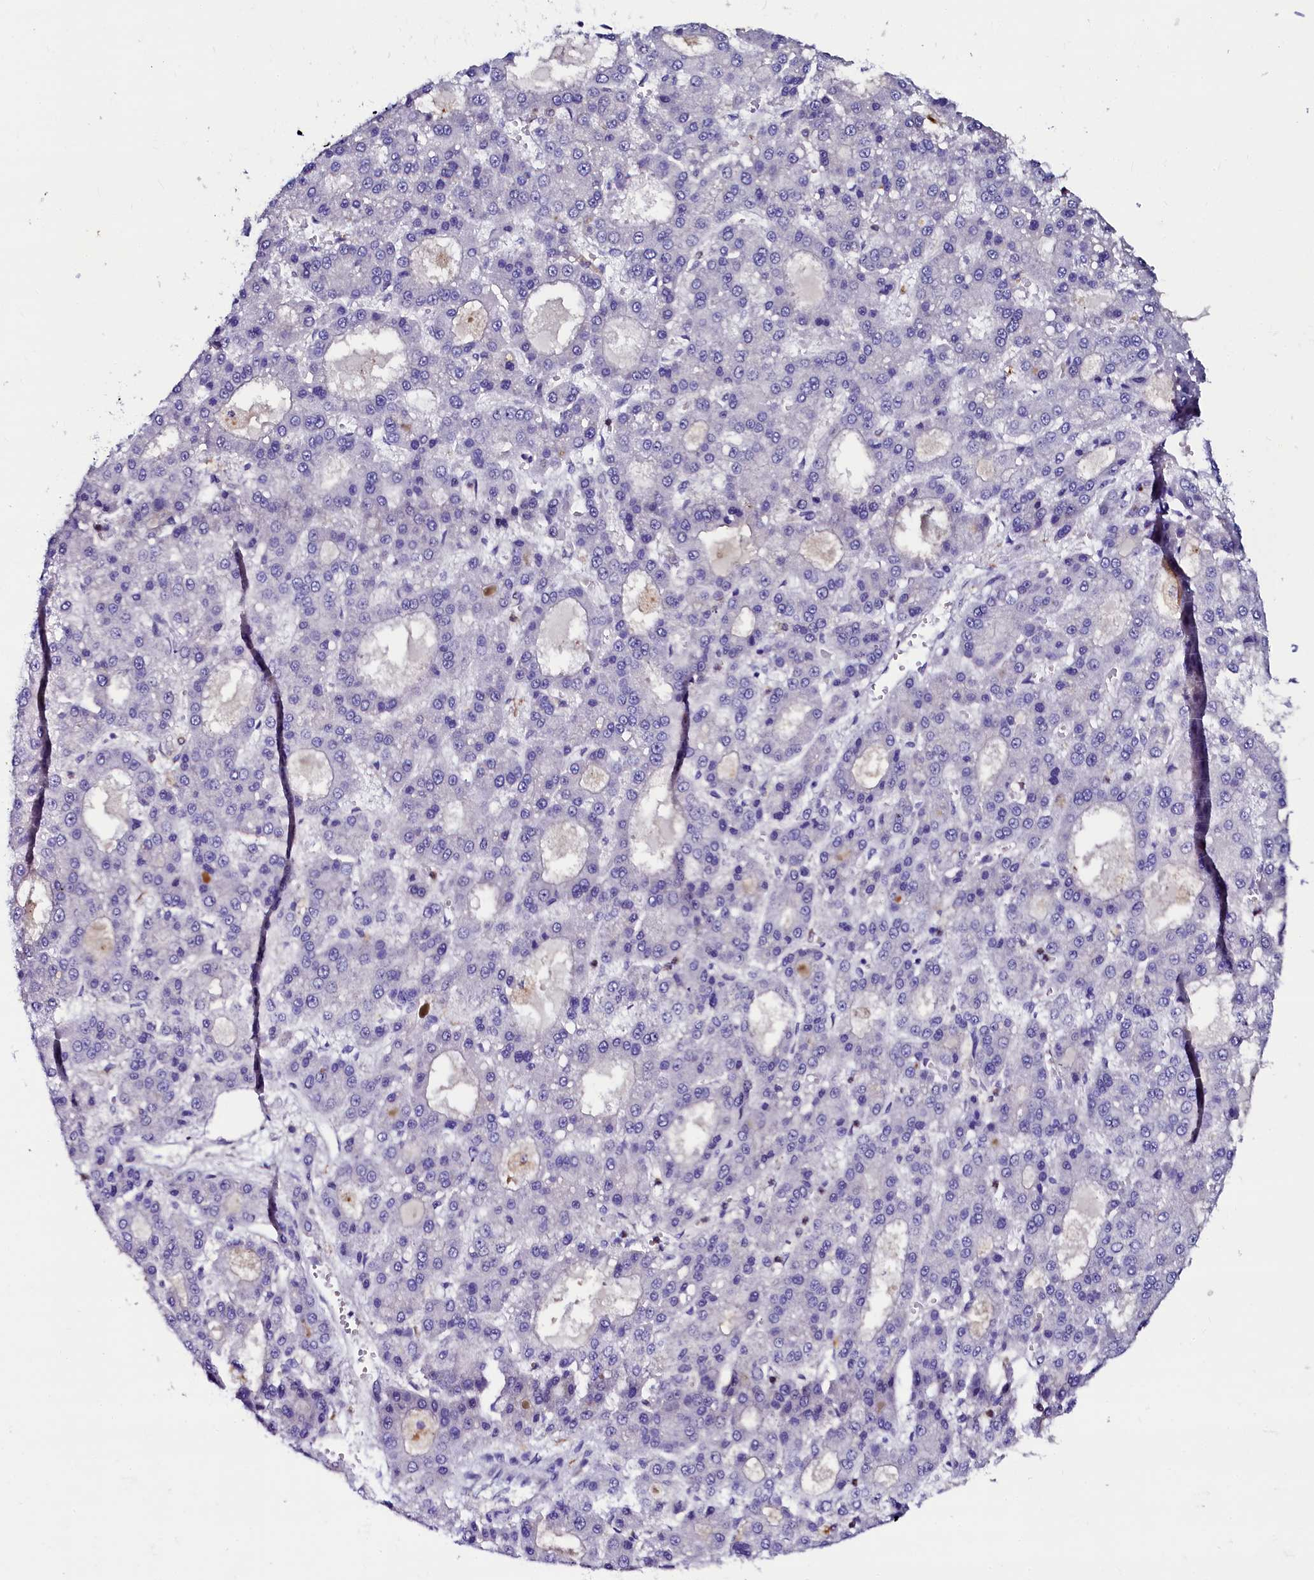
{"staining": {"intensity": "negative", "quantity": "none", "location": "none"}, "tissue": "liver cancer", "cell_type": "Tumor cells", "image_type": "cancer", "snomed": [{"axis": "morphology", "description": "Carcinoma, Hepatocellular, NOS"}, {"axis": "topography", "description": "Liver"}], "caption": "Liver cancer (hepatocellular carcinoma) stained for a protein using immunohistochemistry (IHC) exhibits no expression tumor cells.", "gene": "OTOL1", "patient": {"sex": "male", "age": 70}}